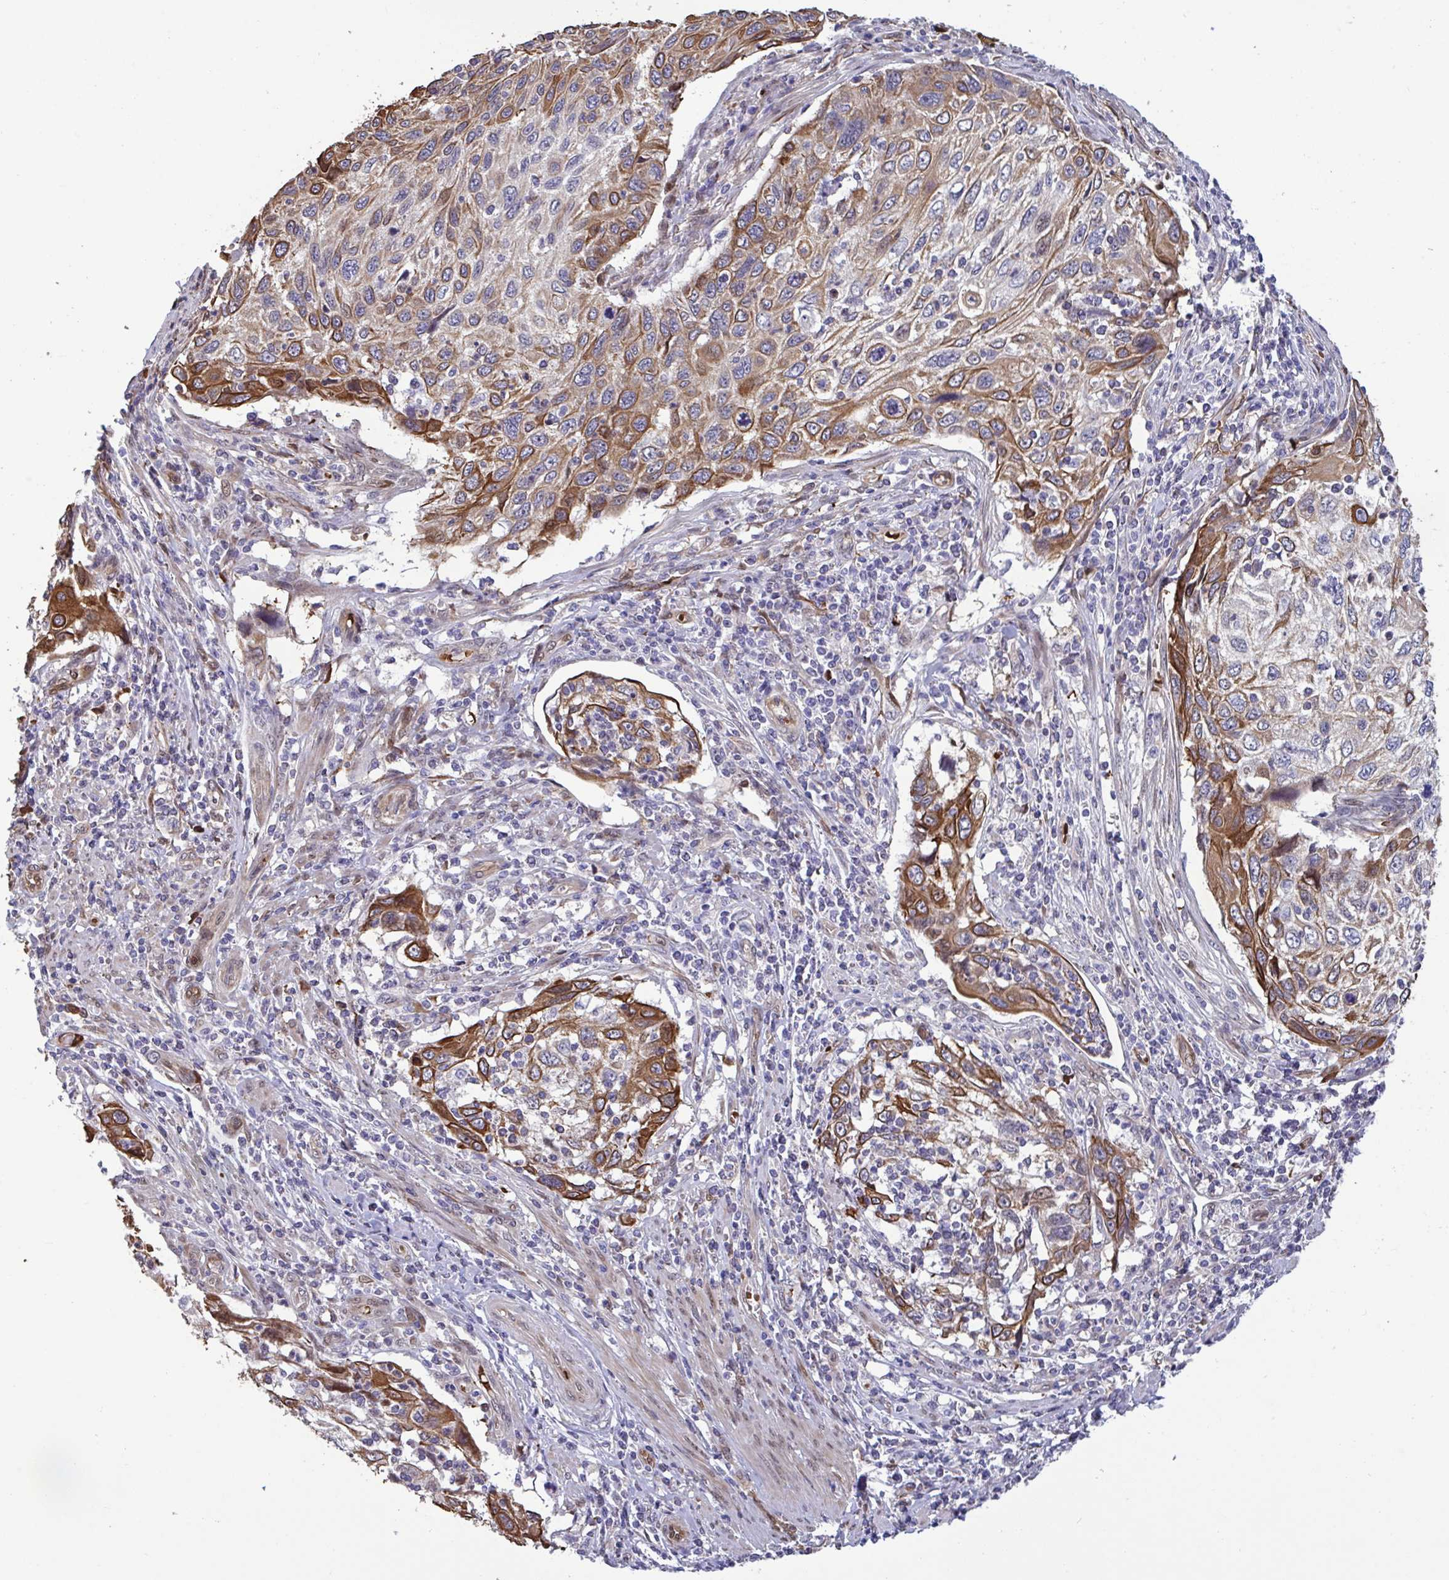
{"staining": {"intensity": "moderate", "quantity": ">75%", "location": "cytoplasmic/membranous"}, "tissue": "cervical cancer", "cell_type": "Tumor cells", "image_type": "cancer", "snomed": [{"axis": "morphology", "description": "Squamous cell carcinoma, NOS"}, {"axis": "topography", "description": "Cervix"}], "caption": "Approximately >75% of tumor cells in squamous cell carcinoma (cervical) display moderate cytoplasmic/membranous protein staining as visualized by brown immunohistochemical staining.", "gene": "PELI2", "patient": {"sex": "female", "age": 70}}